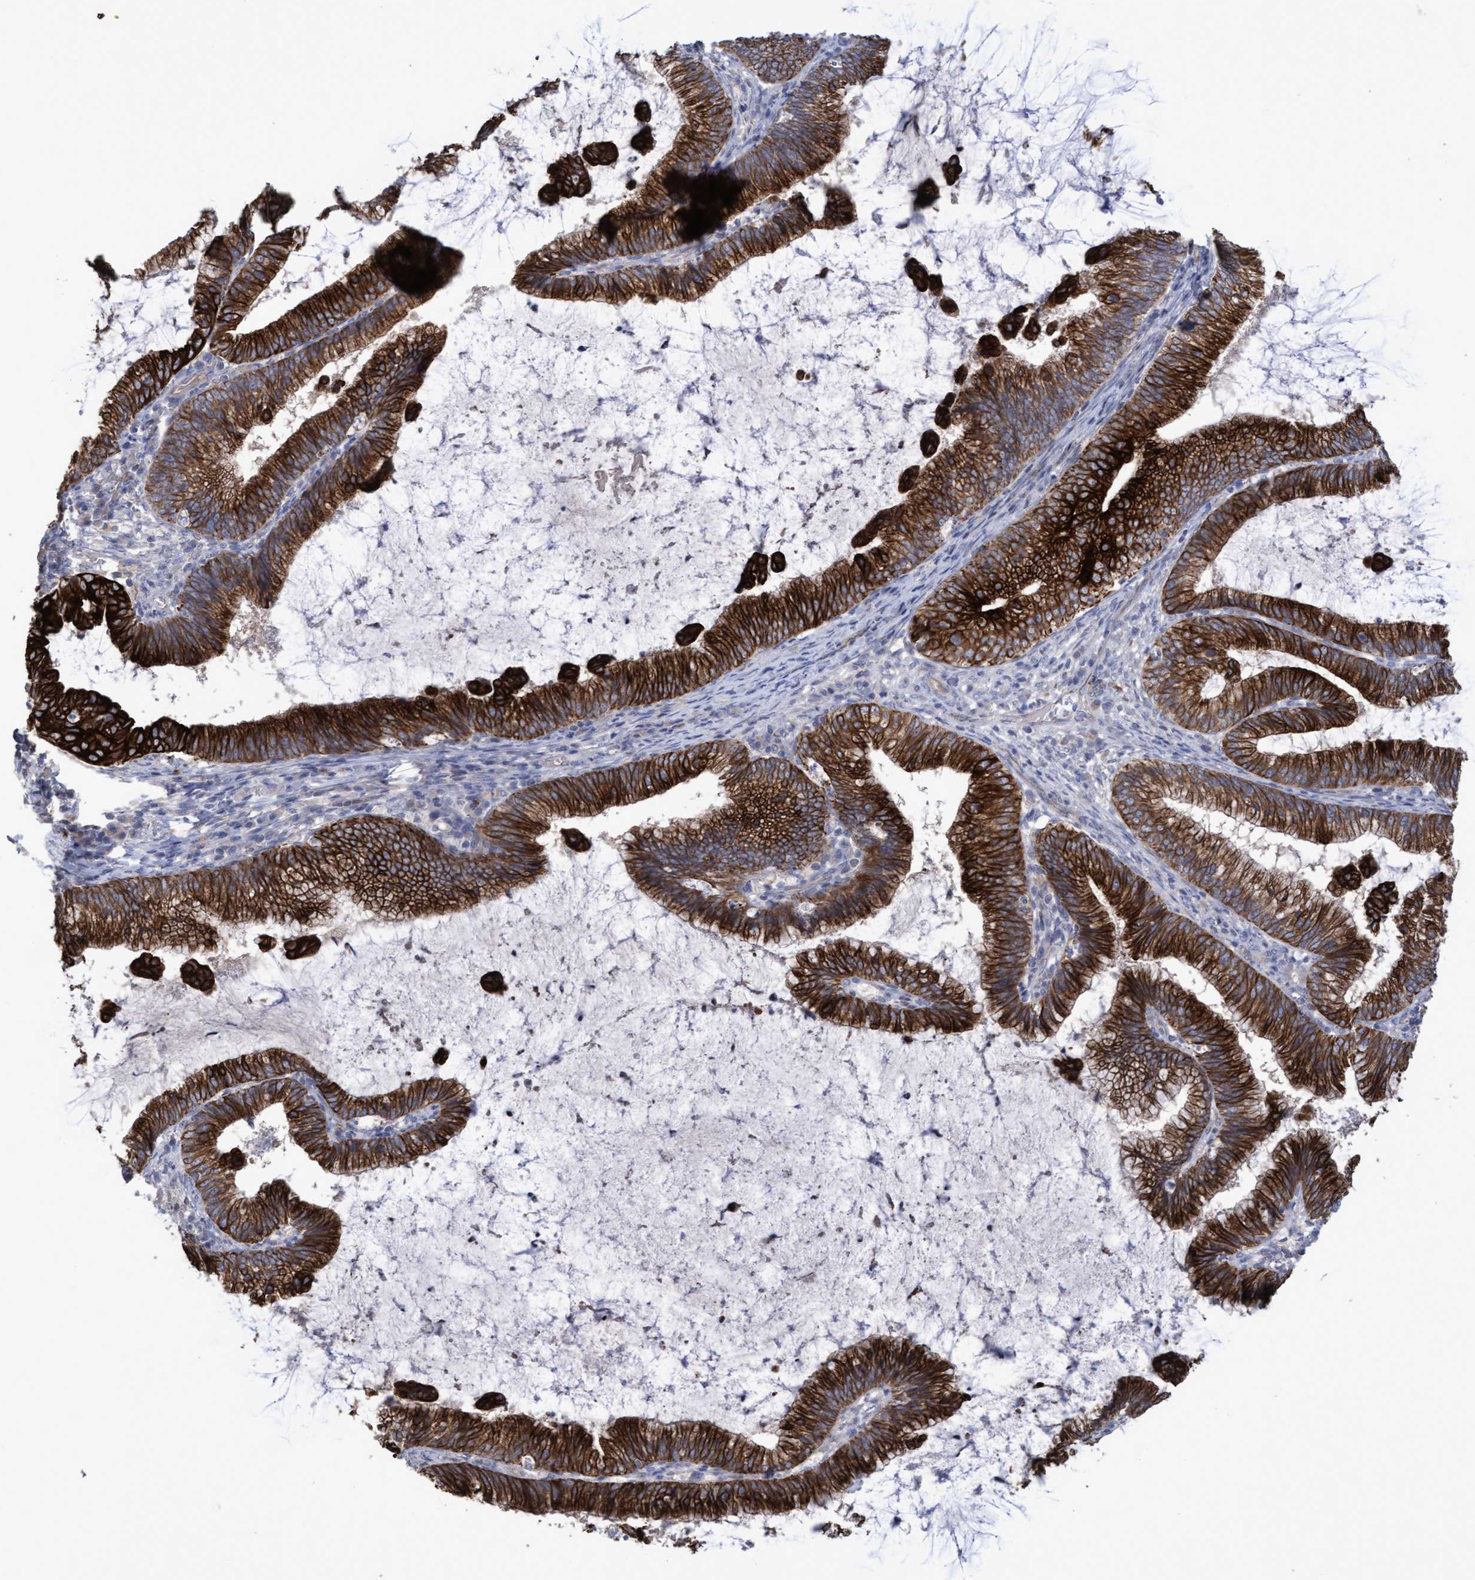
{"staining": {"intensity": "strong", "quantity": ">75%", "location": "cytoplasmic/membranous"}, "tissue": "cervical cancer", "cell_type": "Tumor cells", "image_type": "cancer", "snomed": [{"axis": "morphology", "description": "Adenocarcinoma, NOS"}, {"axis": "topography", "description": "Cervix"}], "caption": "Immunohistochemical staining of cervical cancer reveals high levels of strong cytoplasmic/membranous staining in about >75% of tumor cells. The protein is shown in brown color, while the nuclei are stained blue.", "gene": "KRT24", "patient": {"sex": "female", "age": 36}}